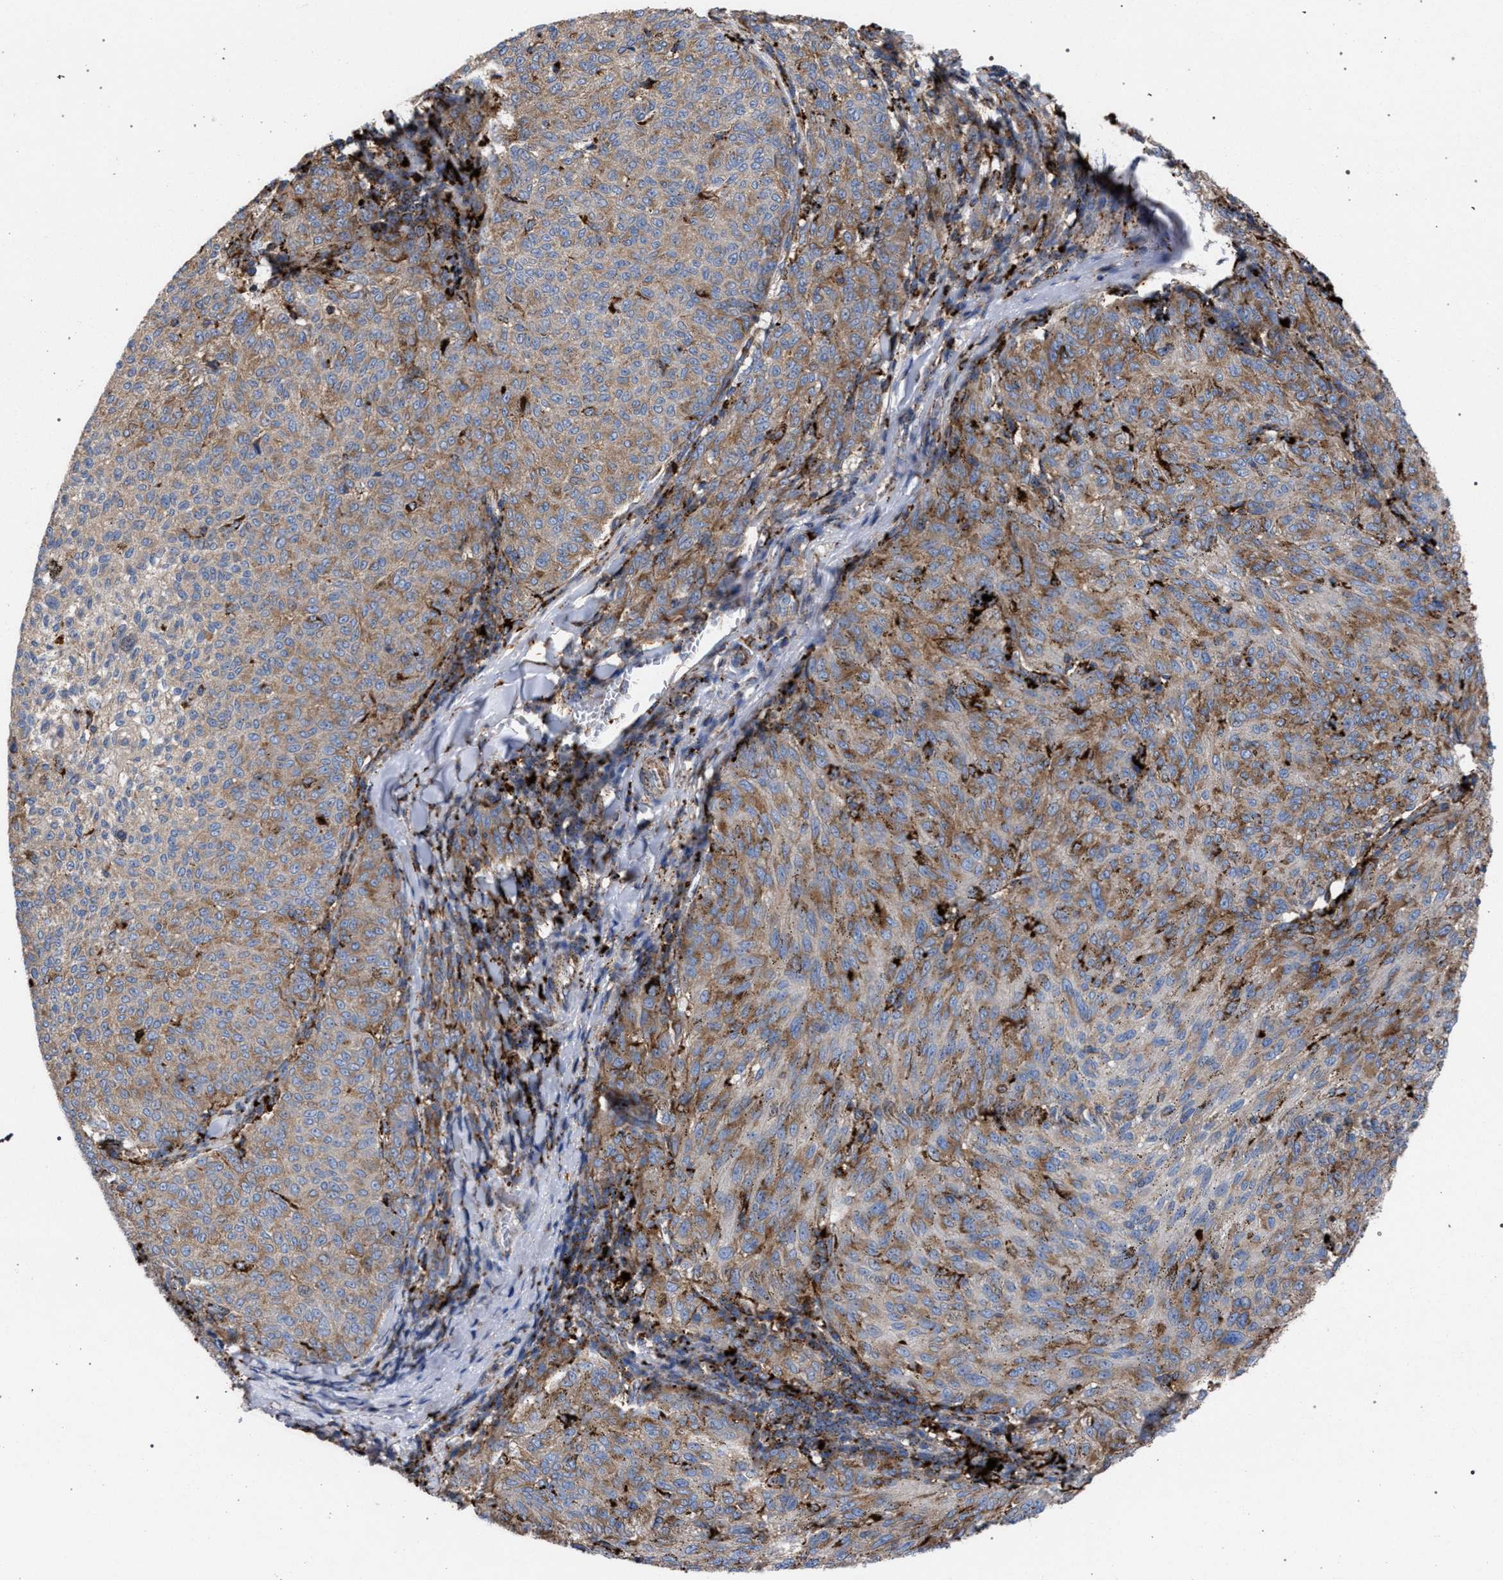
{"staining": {"intensity": "moderate", "quantity": ">75%", "location": "cytoplasmic/membranous"}, "tissue": "melanoma", "cell_type": "Tumor cells", "image_type": "cancer", "snomed": [{"axis": "morphology", "description": "Malignant melanoma, NOS"}, {"axis": "topography", "description": "Skin"}], "caption": "A photomicrograph showing moderate cytoplasmic/membranous positivity in approximately >75% of tumor cells in melanoma, as visualized by brown immunohistochemical staining.", "gene": "PPT1", "patient": {"sex": "female", "age": 72}}